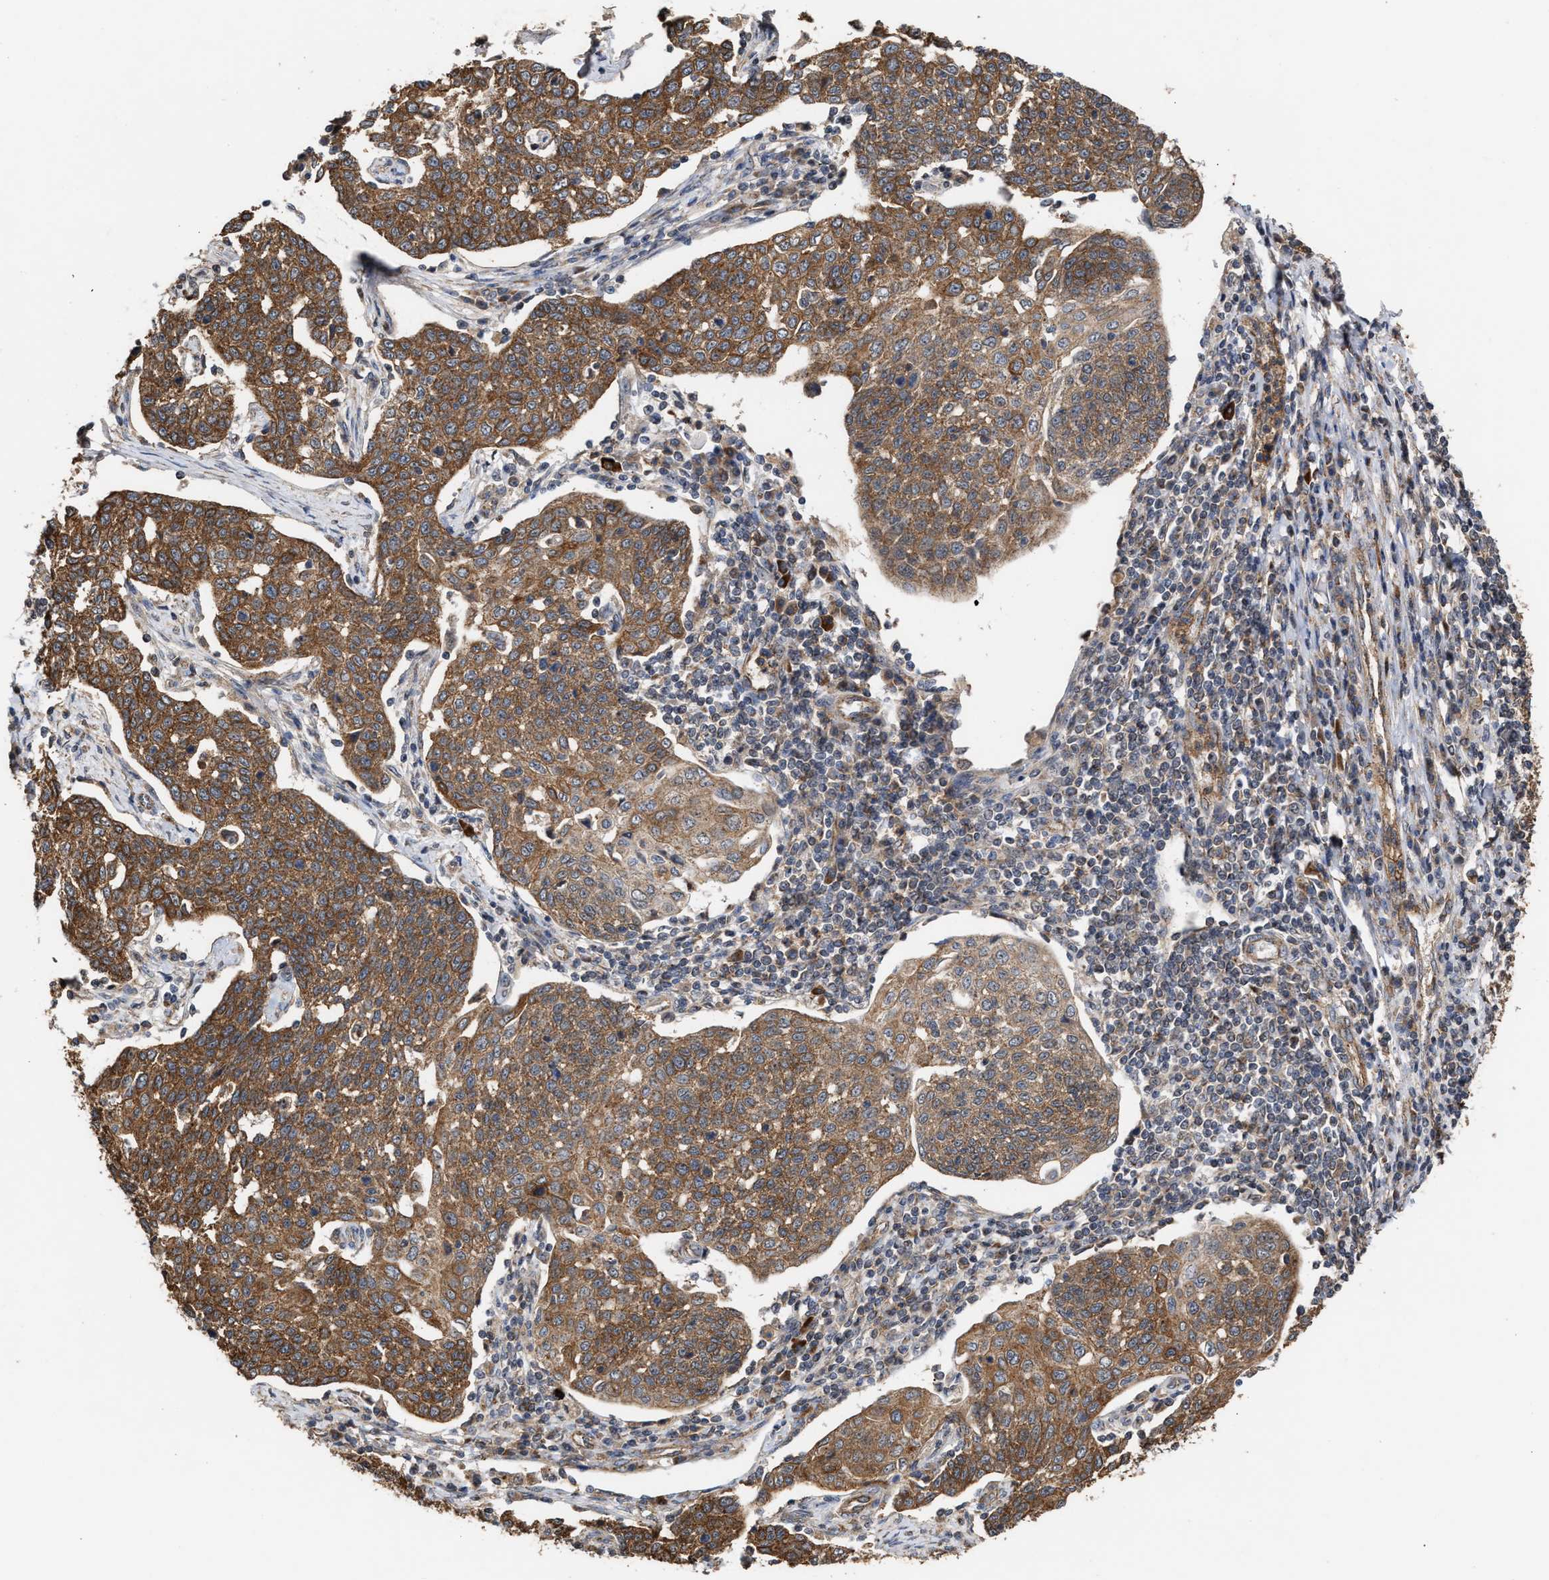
{"staining": {"intensity": "moderate", "quantity": ">75%", "location": "cytoplasmic/membranous"}, "tissue": "cervical cancer", "cell_type": "Tumor cells", "image_type": "cancer", "snomed": [{"axis": "morphology", "description": "Squamous cell carcinoma, NOS"}, {"axis": "topography", "description": "Cervix"}], "caption": "Squamous cell carcinoma (cervical) tissue reveals moderate cytoplasmic/membranous expression in about >75% of tumor cells, visualized by immunohistochemistry. (Brightfield microscopy of DAB IHC at high magnification).", "gene": "EXOSC2", "patient": {"sex": "female", "age": 34}}